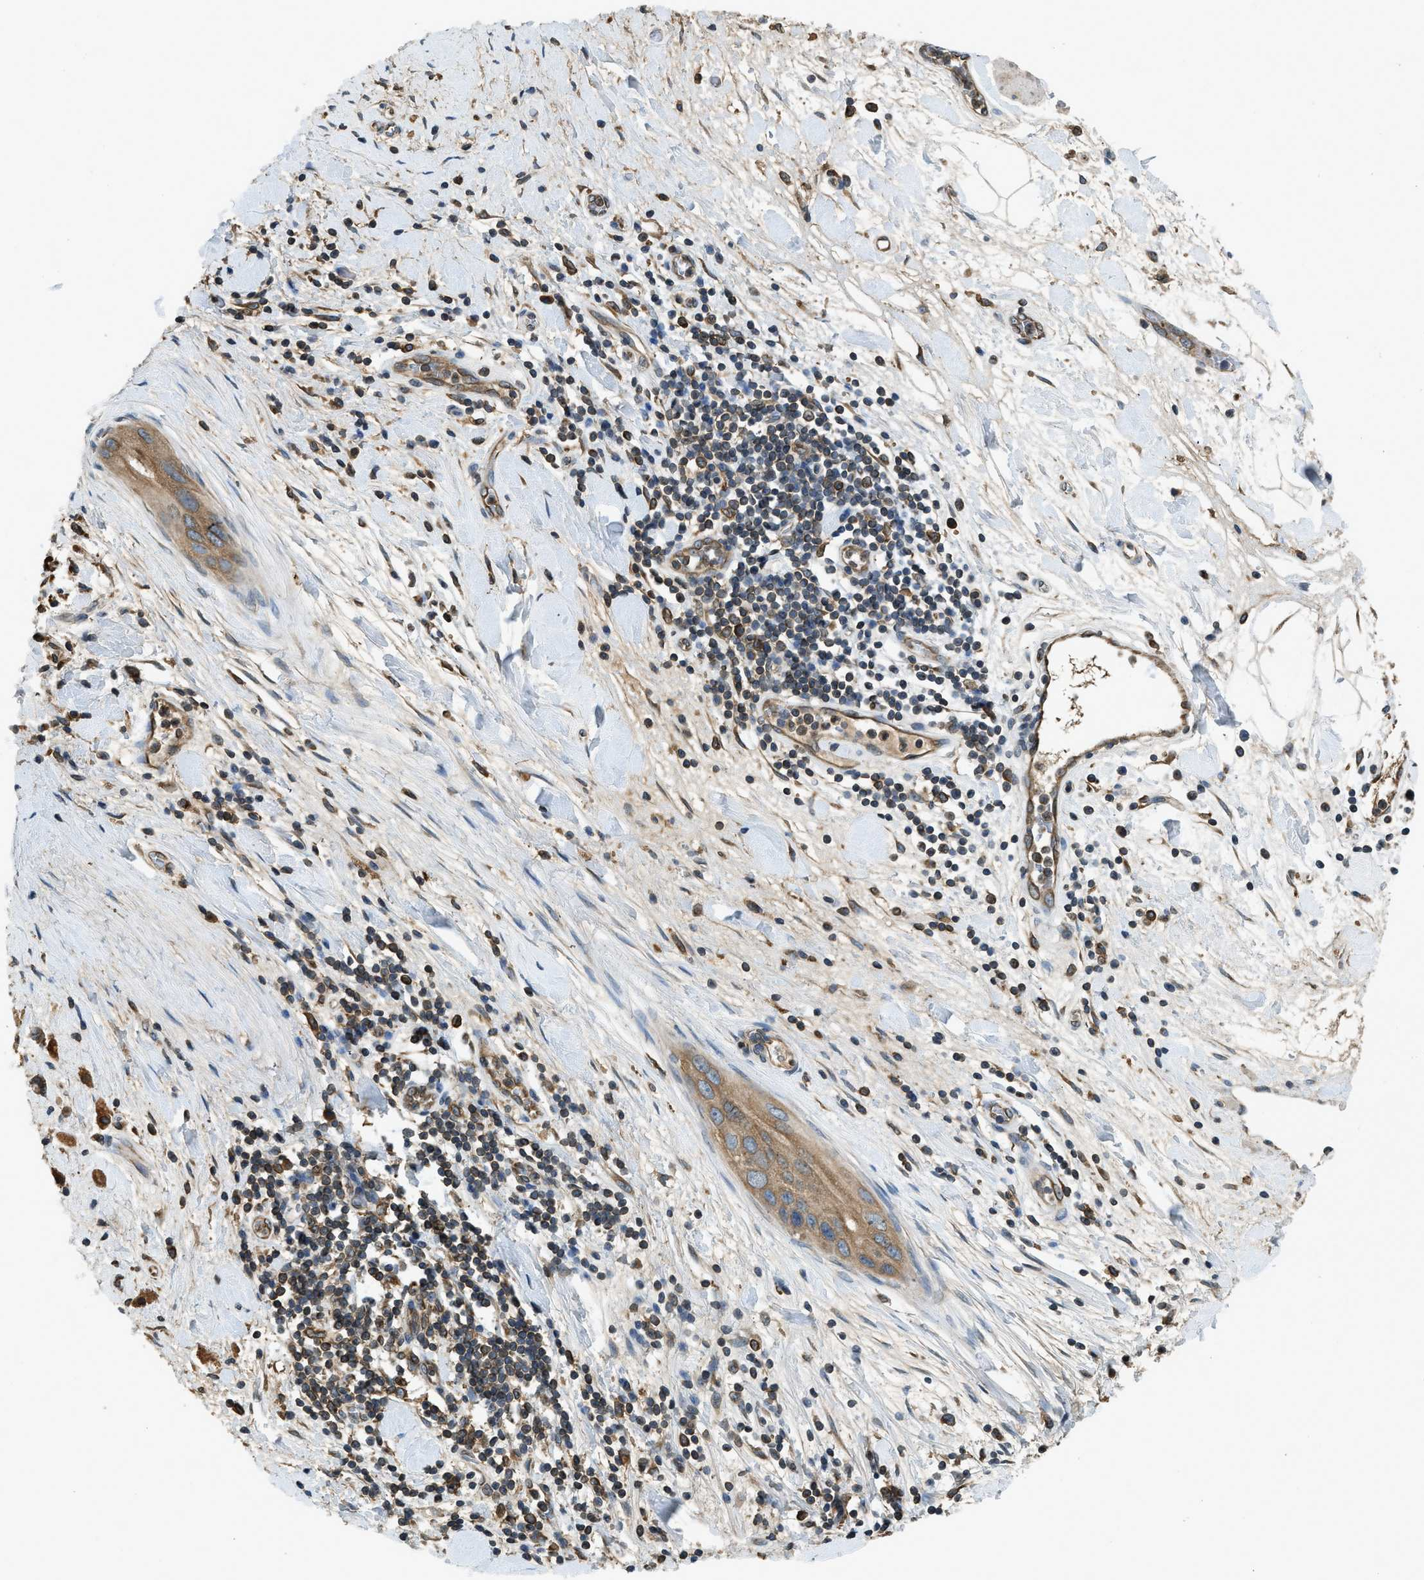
{"staining": {"intensity": "moderate", "quantity": ">75%", "location": "cytoplasmic/membranous"}, "tissue": "pancreatic cancer", "cell_type": "Tumor cells", "image_type": "cancer", "snomed": [{"axis": "morphology", "description": "Adenocarcinoma, NOS"}, {"axis": "topography", "description": "Pancreas"}], "caption": "Brown immunohistochemical staining in human pancreatic adenocarcinoma exhibits moderate cytoplasmic/membranous staining in about >75% of tumor cells. (DAB (3,3'-diaminobenzidine) IHC, brown staining for protein, blue staining for nuclei).", "gene": "BCAP31", "patient": {"sex": "male", "age": 55}}